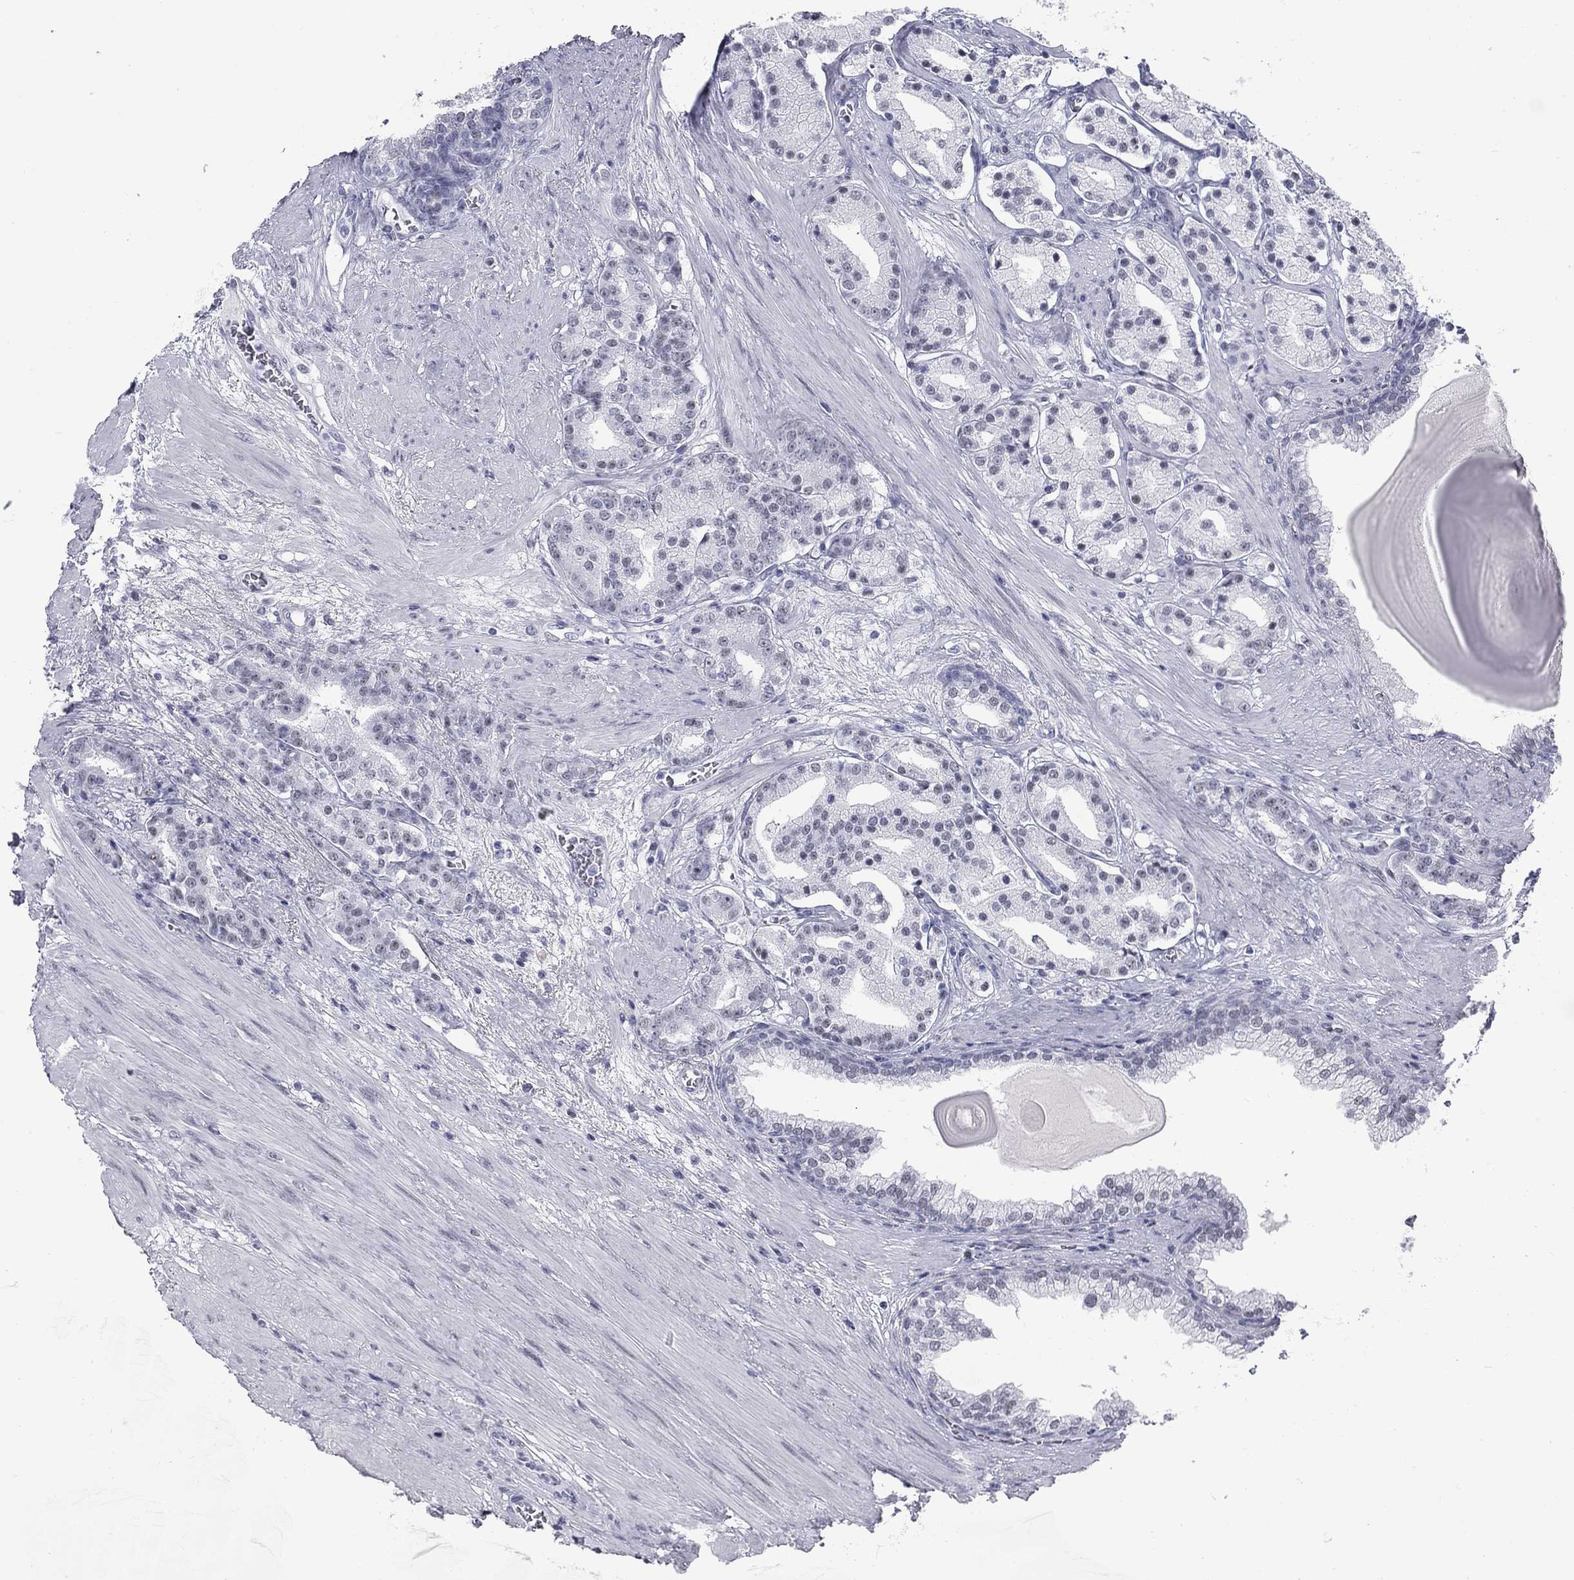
{"staining": {"intensity": "negative", "quantity": "none", "location": "none"}, "tissue": "prostate cancer", "cell_type": "Tumor cells", "image_type": "cancer", "snomed": [{"axis": "morphology", "description": "Adenocarcinoma, NOS"}, {"axis": "topography", "description": "Prostate"}], "caption": "Immunohistochemical staining of human prostate cancer (adenocarcinoma) demonstrates no significant staining in tumor cells. (DAB (3,3'-diaminobenzidine) immunohistochemistry (IHC) visualized using brightfield microscopy, high magnification).", "gene": "ASF1B", "patient": {"sex": "male", "age": 69}}